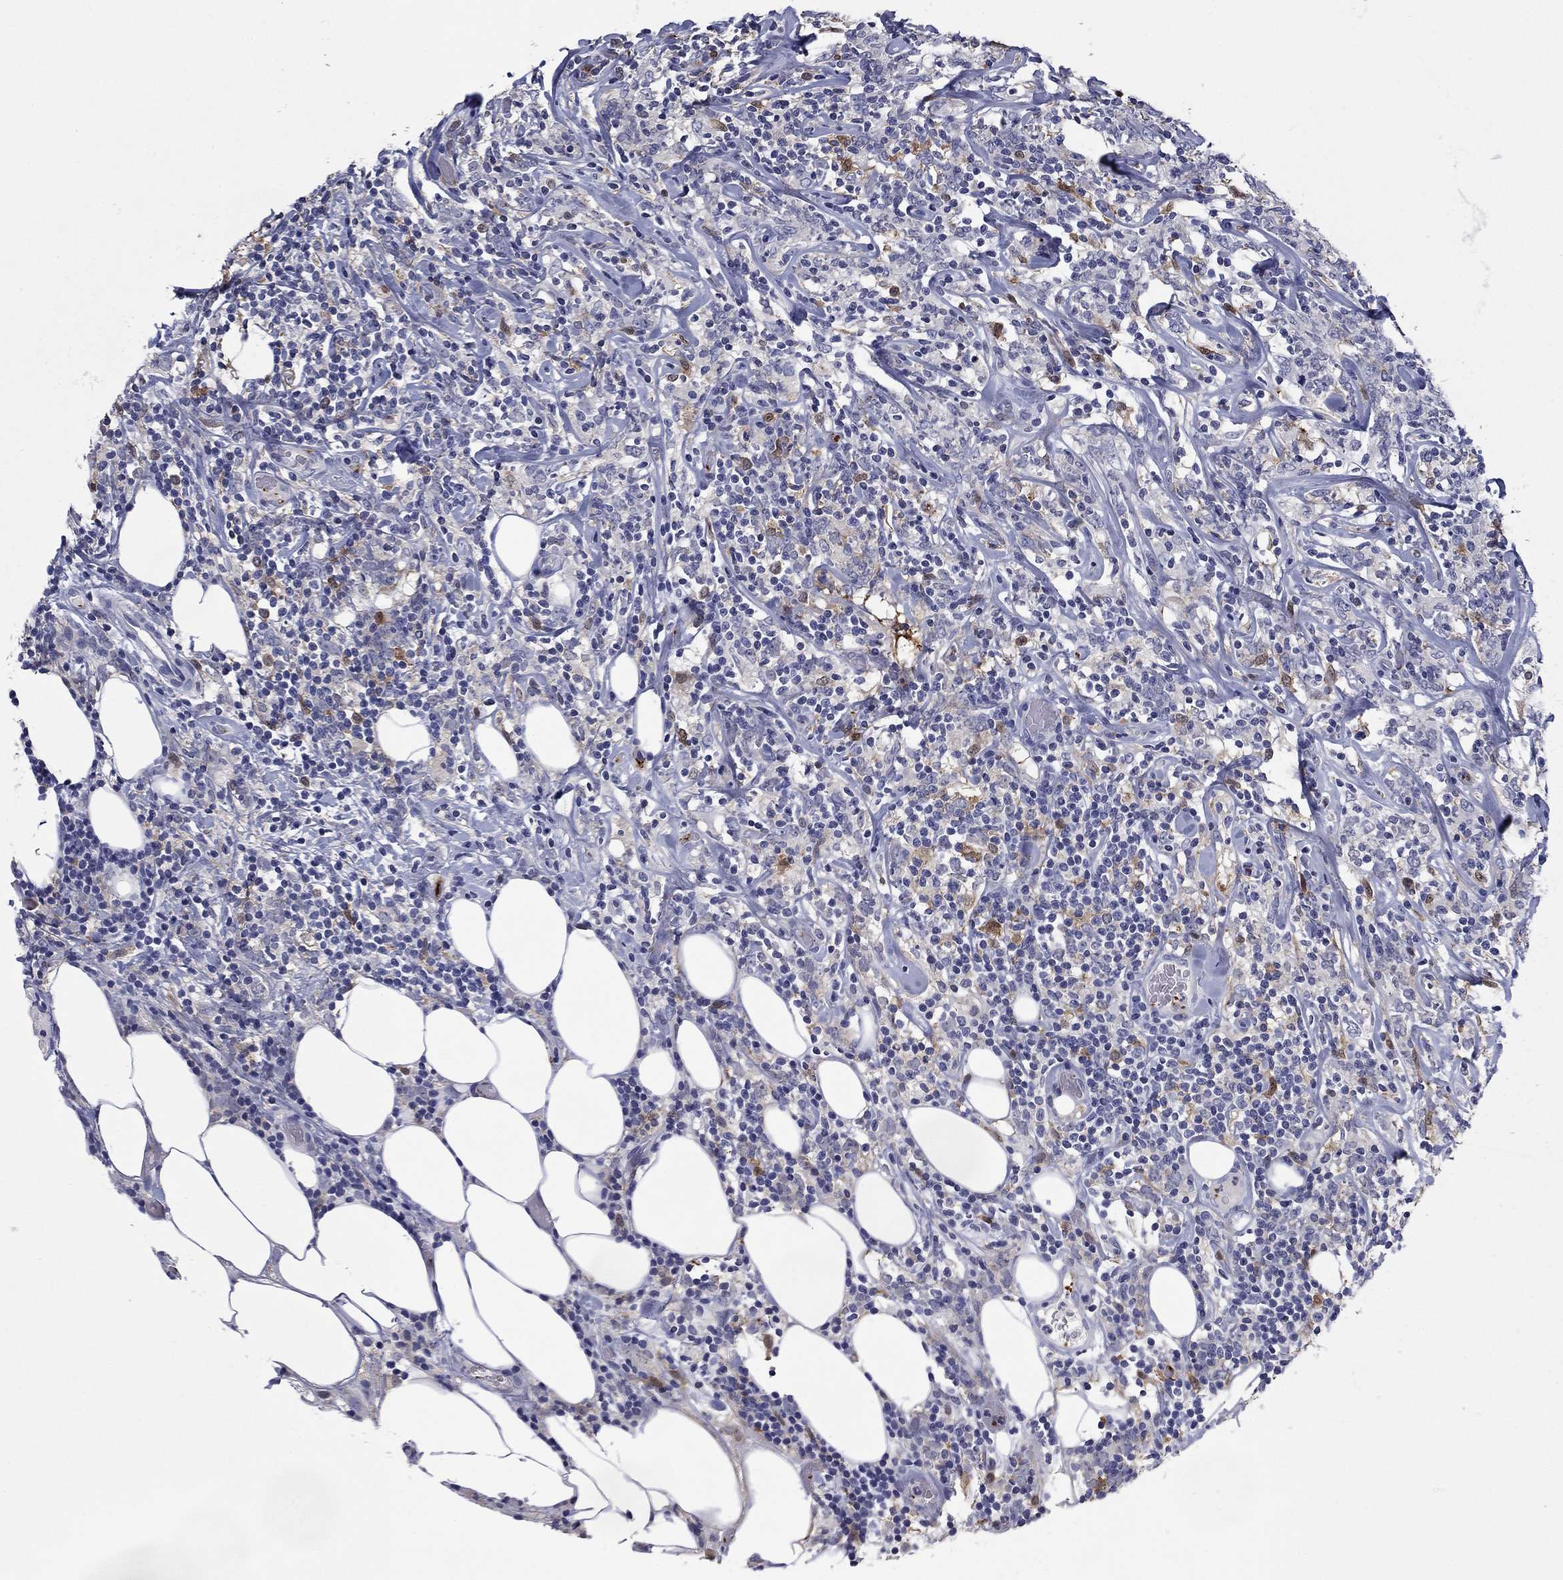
{"staining": {"intensity": "moderate", "quantity": "<25%", "location": "cytoplasmic/membranous,nuclear"}, "tissue": "lymphoma", "cell_type": "Tumor cells", "image_type": "cancer", "snomed": [{"axis": "morphology", "description": "Malignant lymphoma, non-Hodgkin's type, High grade"}, {"axis": "topography", "description": "Lymph node"}], "caption": "The immunohistochemical stain labels moderate cytoplasmic/membranous and nuclear staining in tumor cells of lymphoma tissue. Nuclei are stained in blue.", "gene": "PLEK", "patient": {"sex": "female", "age": 84}}